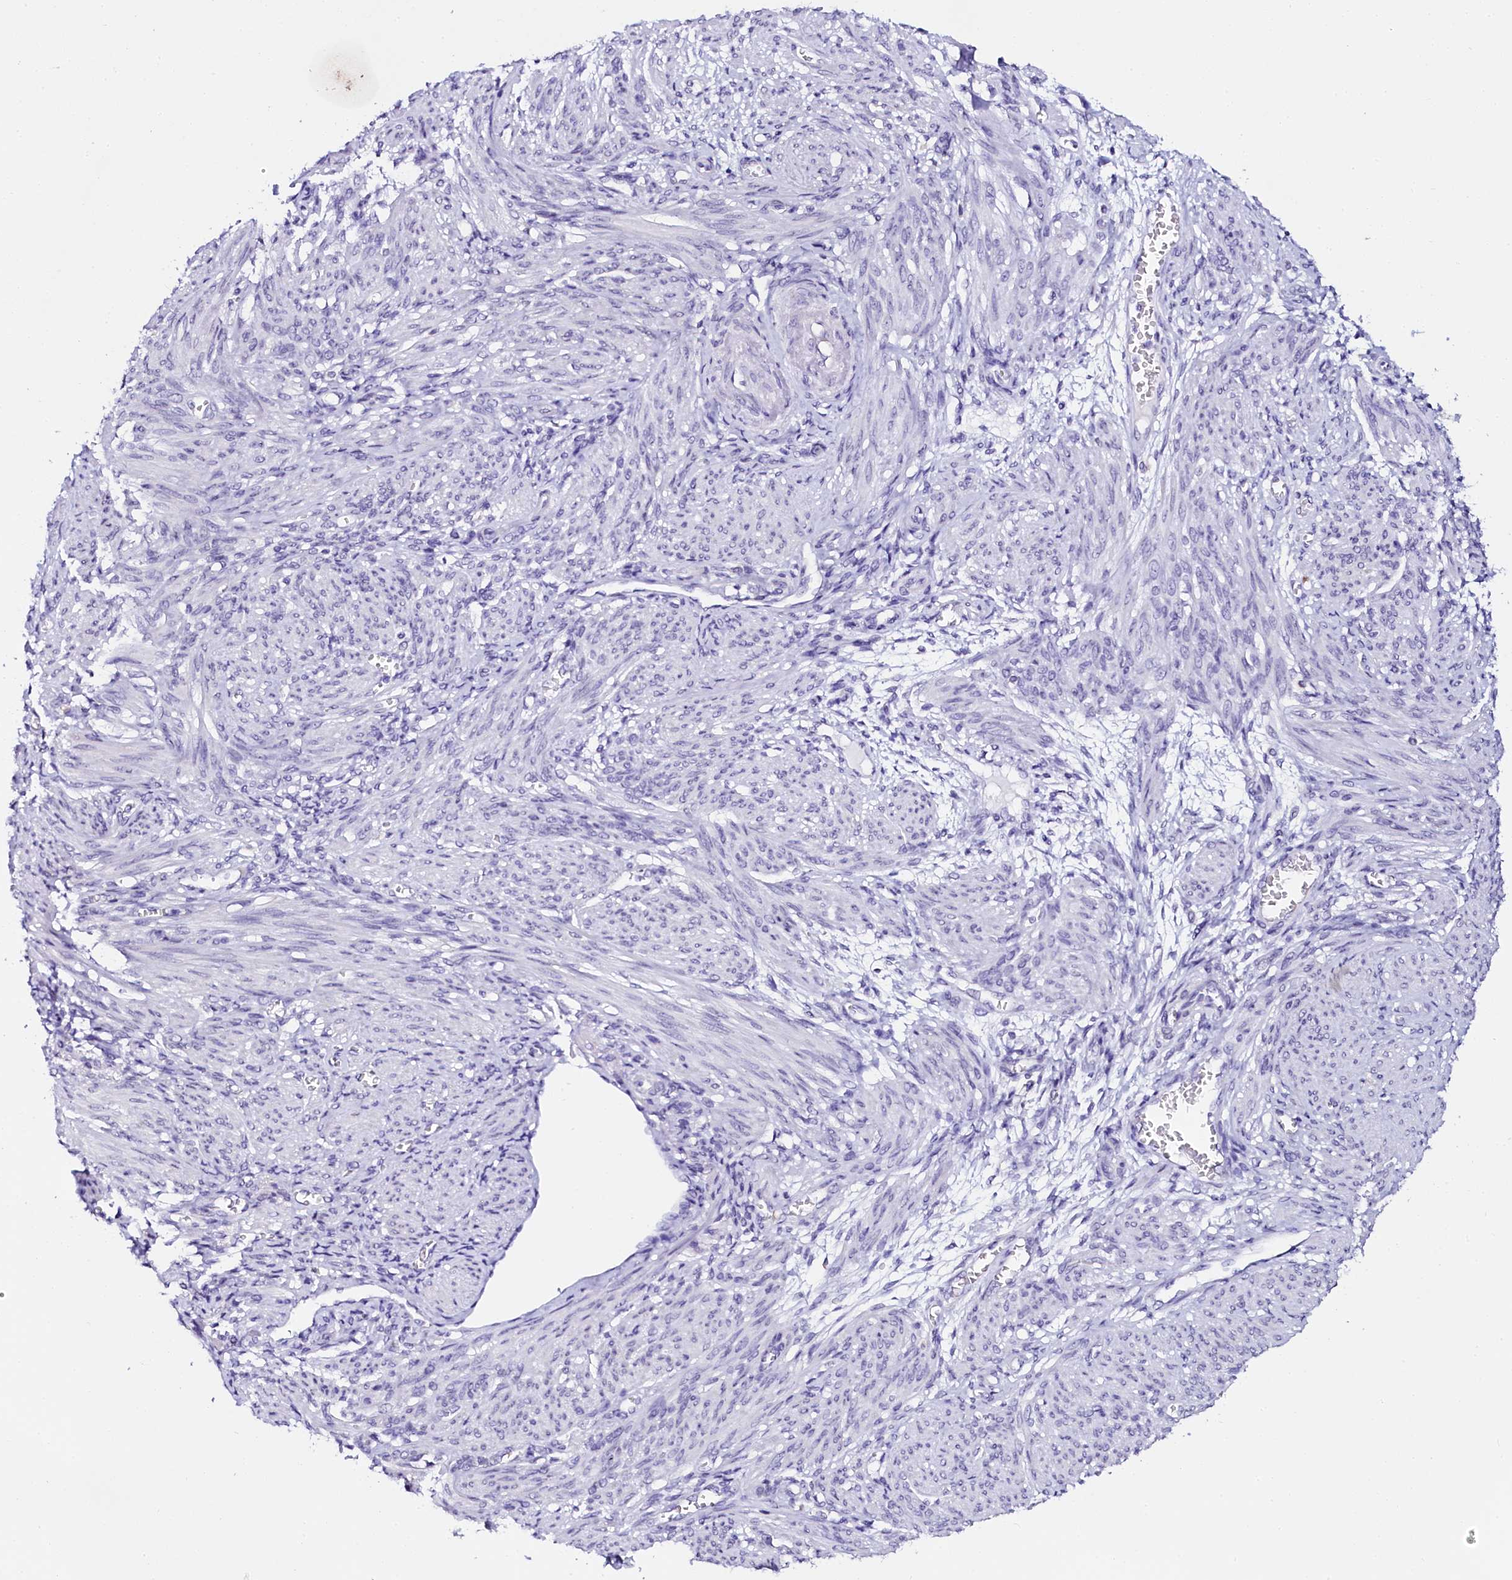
{"staining": {"intensity": "negative", "quantity": "none", "location": "none"}, "tissue": "smooth muscle", "cell_type": "Smooth muscle cells", "image_type": "normal", "snomed": [{"axis": "morphology", "description": "Normal tissue, NOS"}, {"axis": "topography", "description": "Smooth muscle"}], "caption": "A histopathology image of smooth muscle stained for a protein reveals no brown staining in smooth muscle cells.", "gene": "SORD", "patient": {"sex": "female", "age": 39}}